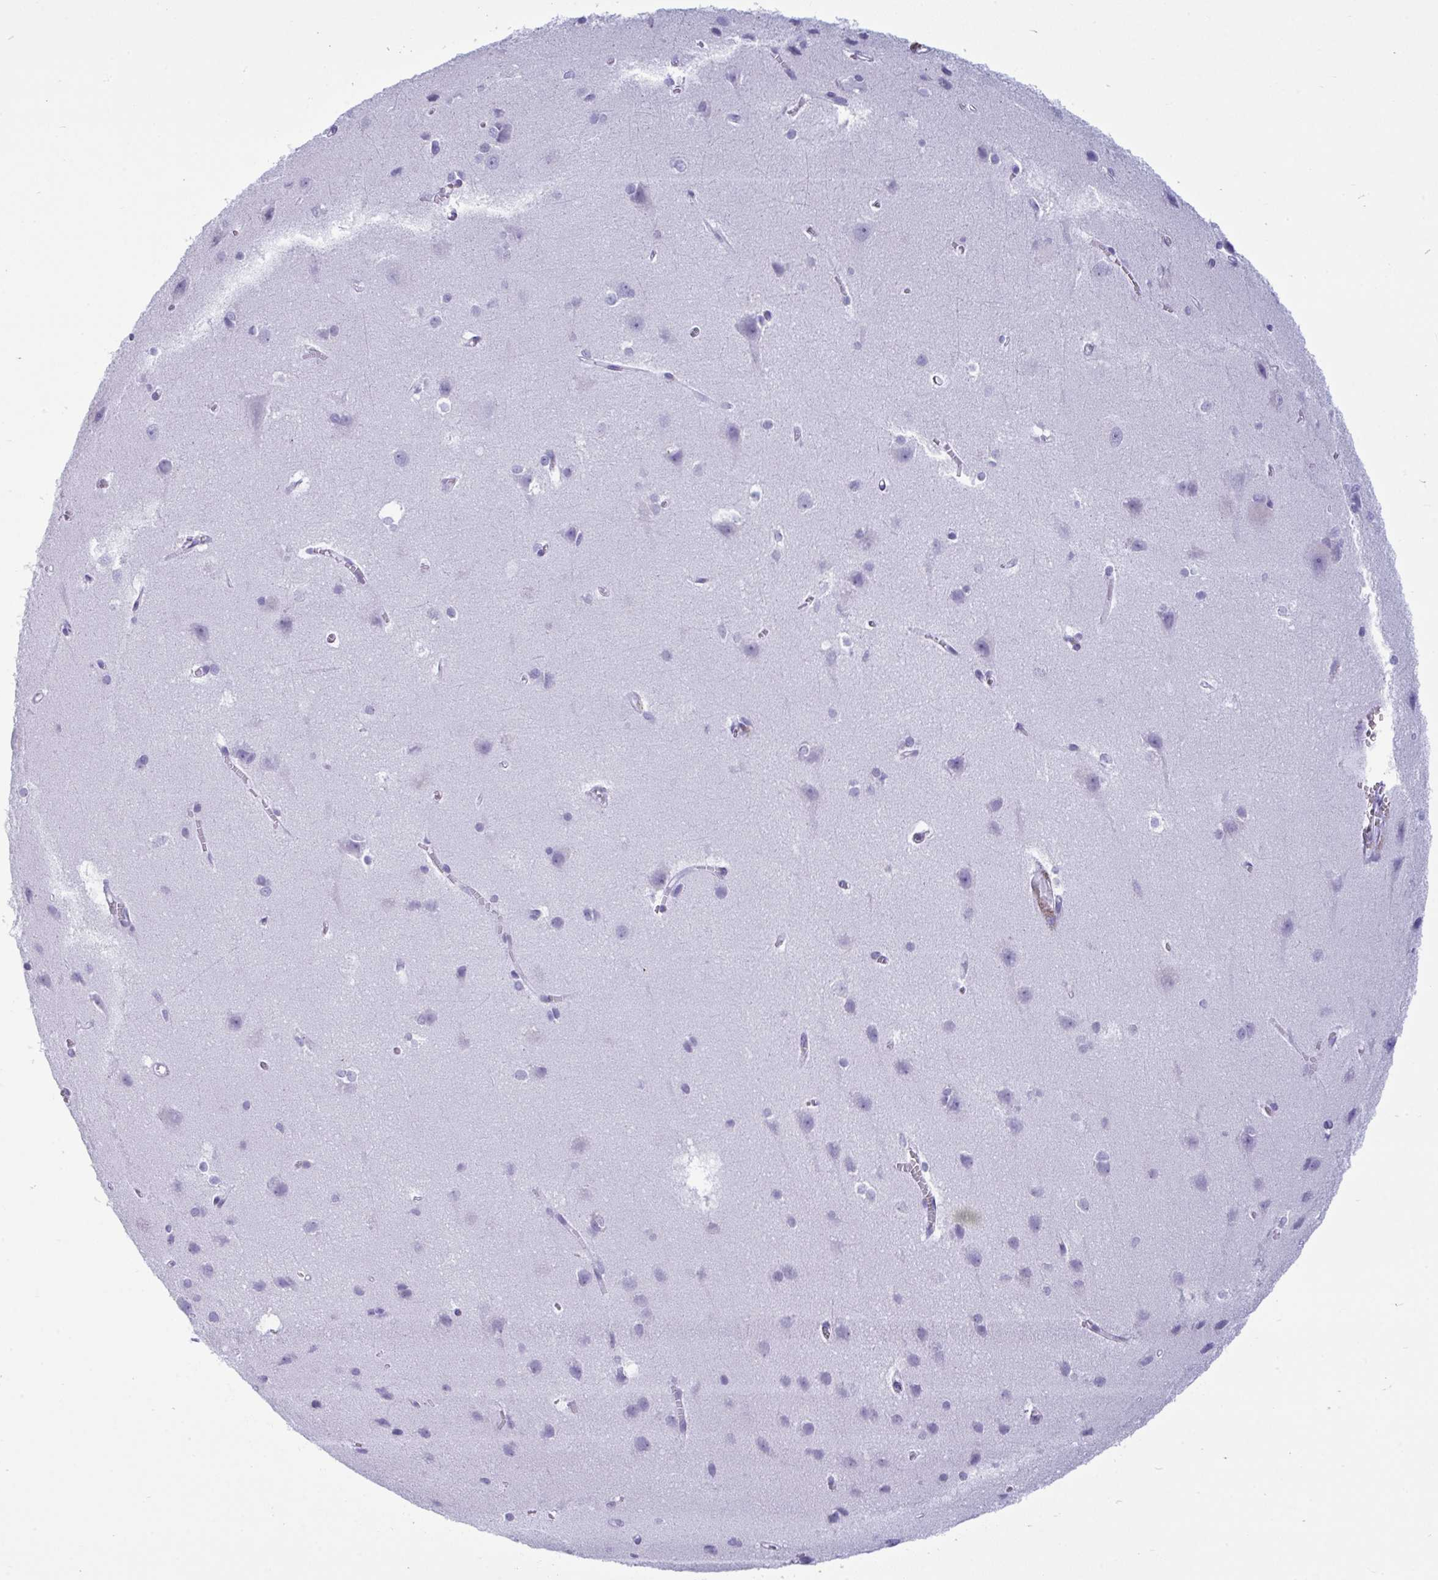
{"staining": {"intensity": "negative", "quantity": "none", "location": "none"}, "tissue": "cerebral cortex", "cell_type": "Endothelial cells", "image_type": "normal", "snomed": [{"axis": "morphology", "description": "Normal tissue, NOS"}, {"axis": "topography", "description": "Cerebral cortex"}], "caption": "Human cerebral cortex stained for a protein using IHC shows no expression in endothelial cells.", "gene": "ARHGAP42", "patient": {"sex": "male", "age": 37}}